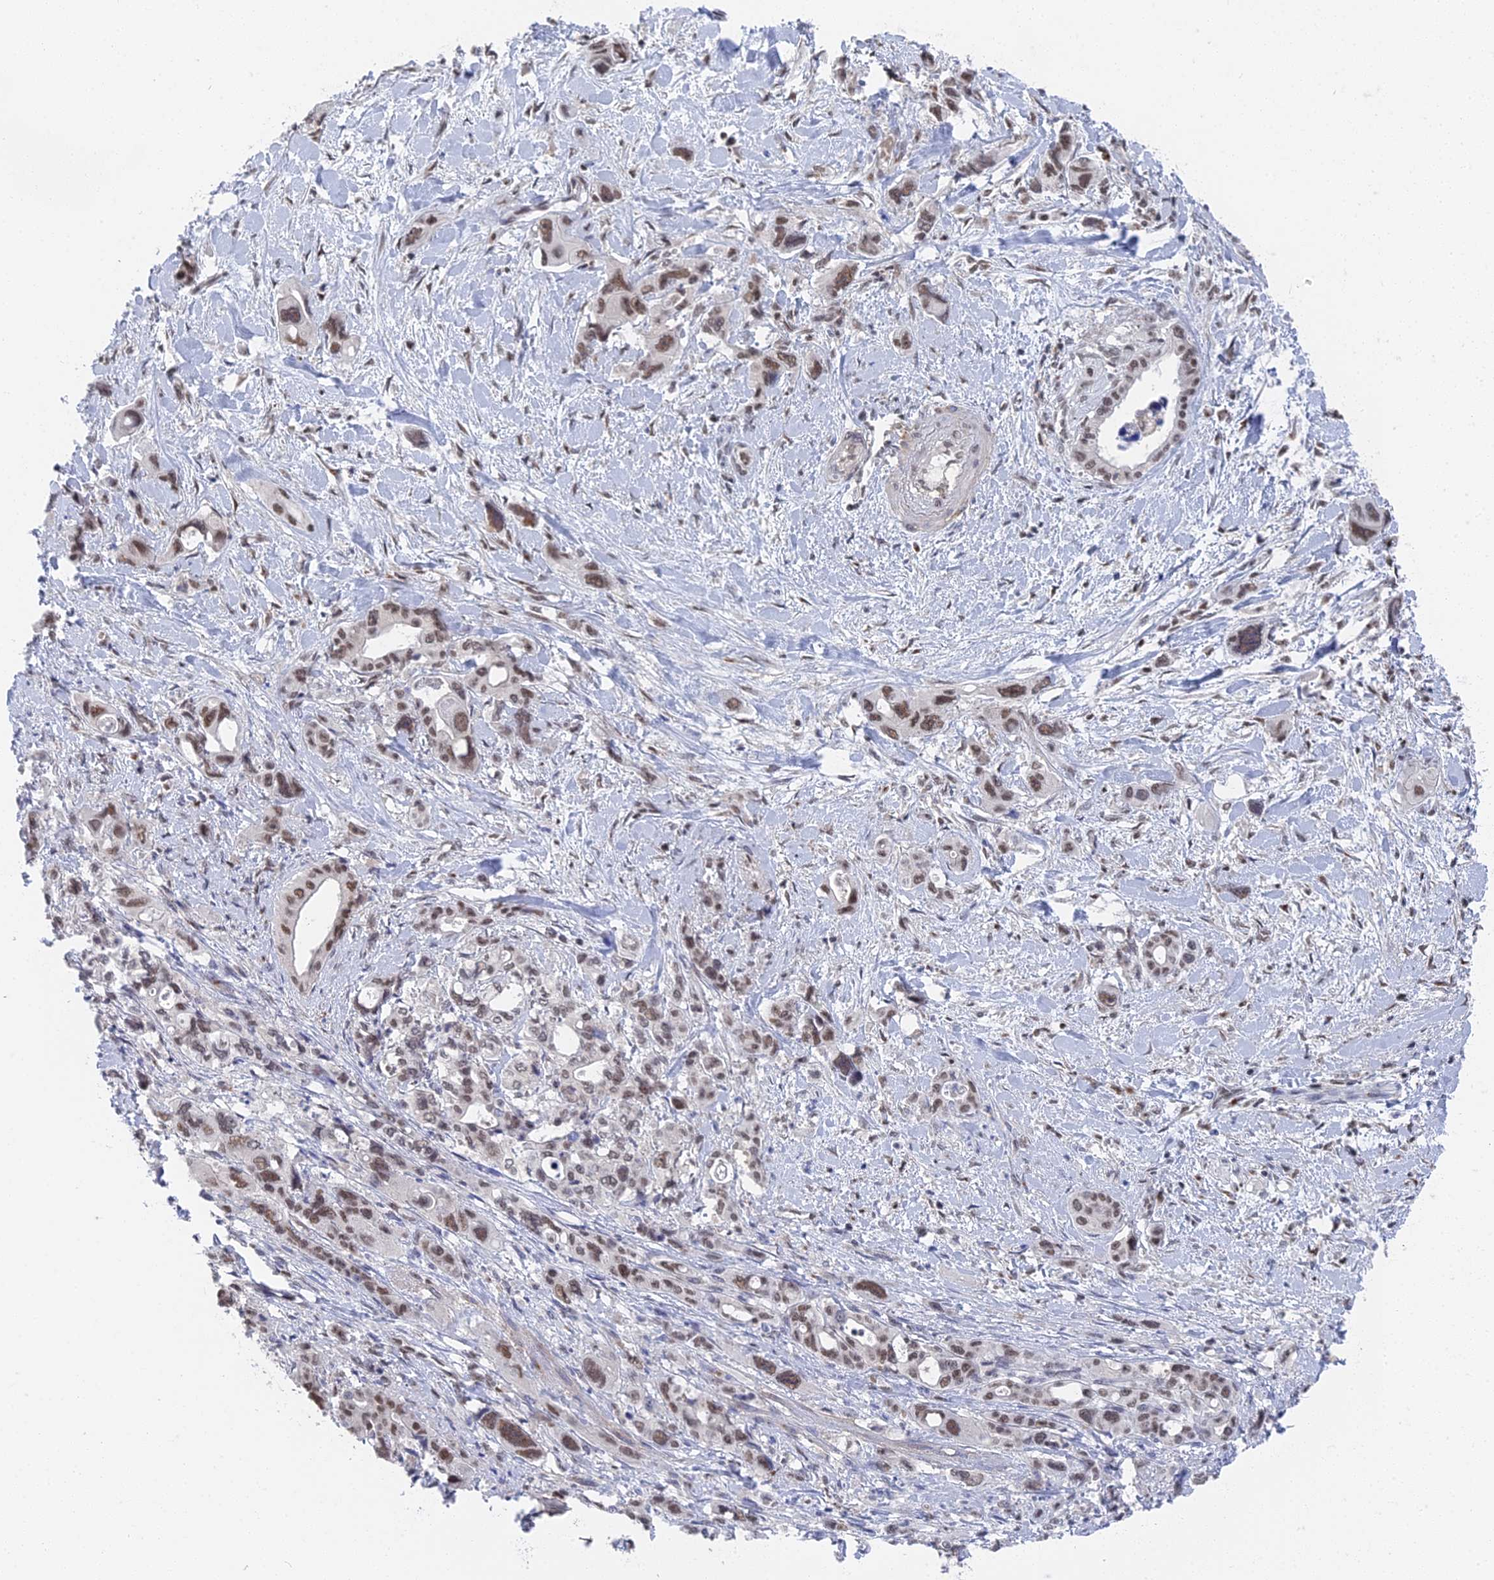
{"staining": {"intensity": "moderate", "quantity": ">75%", "location": "nuclear"}, "tissue": "pancreatic cancer", "cell_type": "Tumor cells", "image_type": "cancer", "snomed": [{"axis": "morphology", "description": "Adenocarcinoma, NOS"}, {"axis": "topography", "description": "Pancreas"}], "caption": "The photomicrograph demonstrates staining of pancreatic cancer, revealing moderate nuclear protein staining (brown color) within tumor cells. (DAB IHC with brightfield microscopy, high magnification).", "gene": "CCDC85A", "patient": {"sex": "male", "age": 46}}